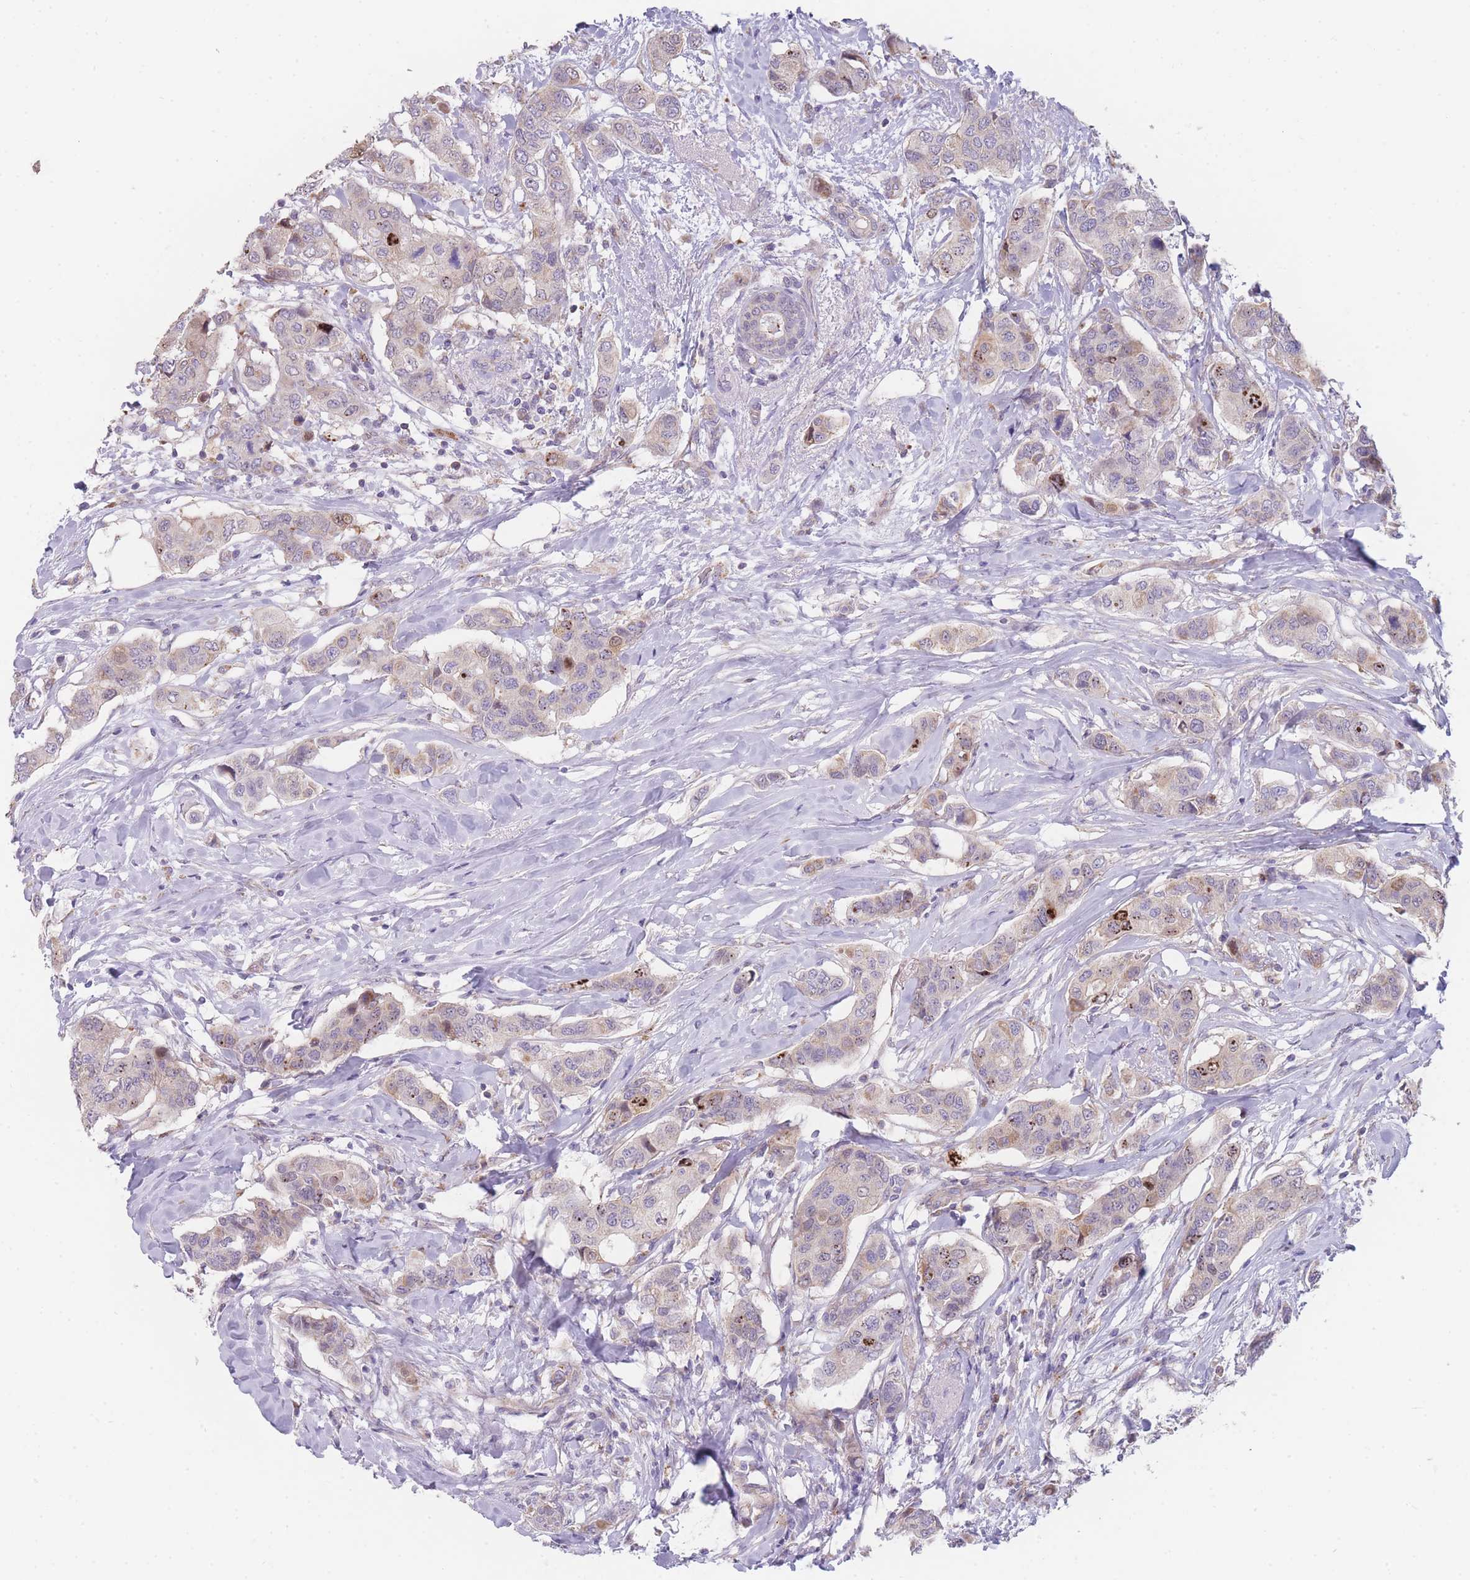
{"staining": {"intensity": "negative", "quantity": "none", "location": "none"}, "tissue": "breast cancer", "cell_type": "Tumor cells", "image_type": "cancer", "snomed": [{"axis": "morphology", "description": "Lobular carcinoma"}, {"axis": "topography", "description": "Breast"}], "caption": "This histopathology image is of lobular carcinoma (breast) stained with IHC to label a protein in brown with the nuclei are counter-stained blue. There is no expression in tumor cells. Brightfield microscopy of IHC stained with DAB (brown) and hematoxylin (blue), captured at high magnification.", "gene": "SMPD4", "patient": {"sex": "female", "age": 51}}